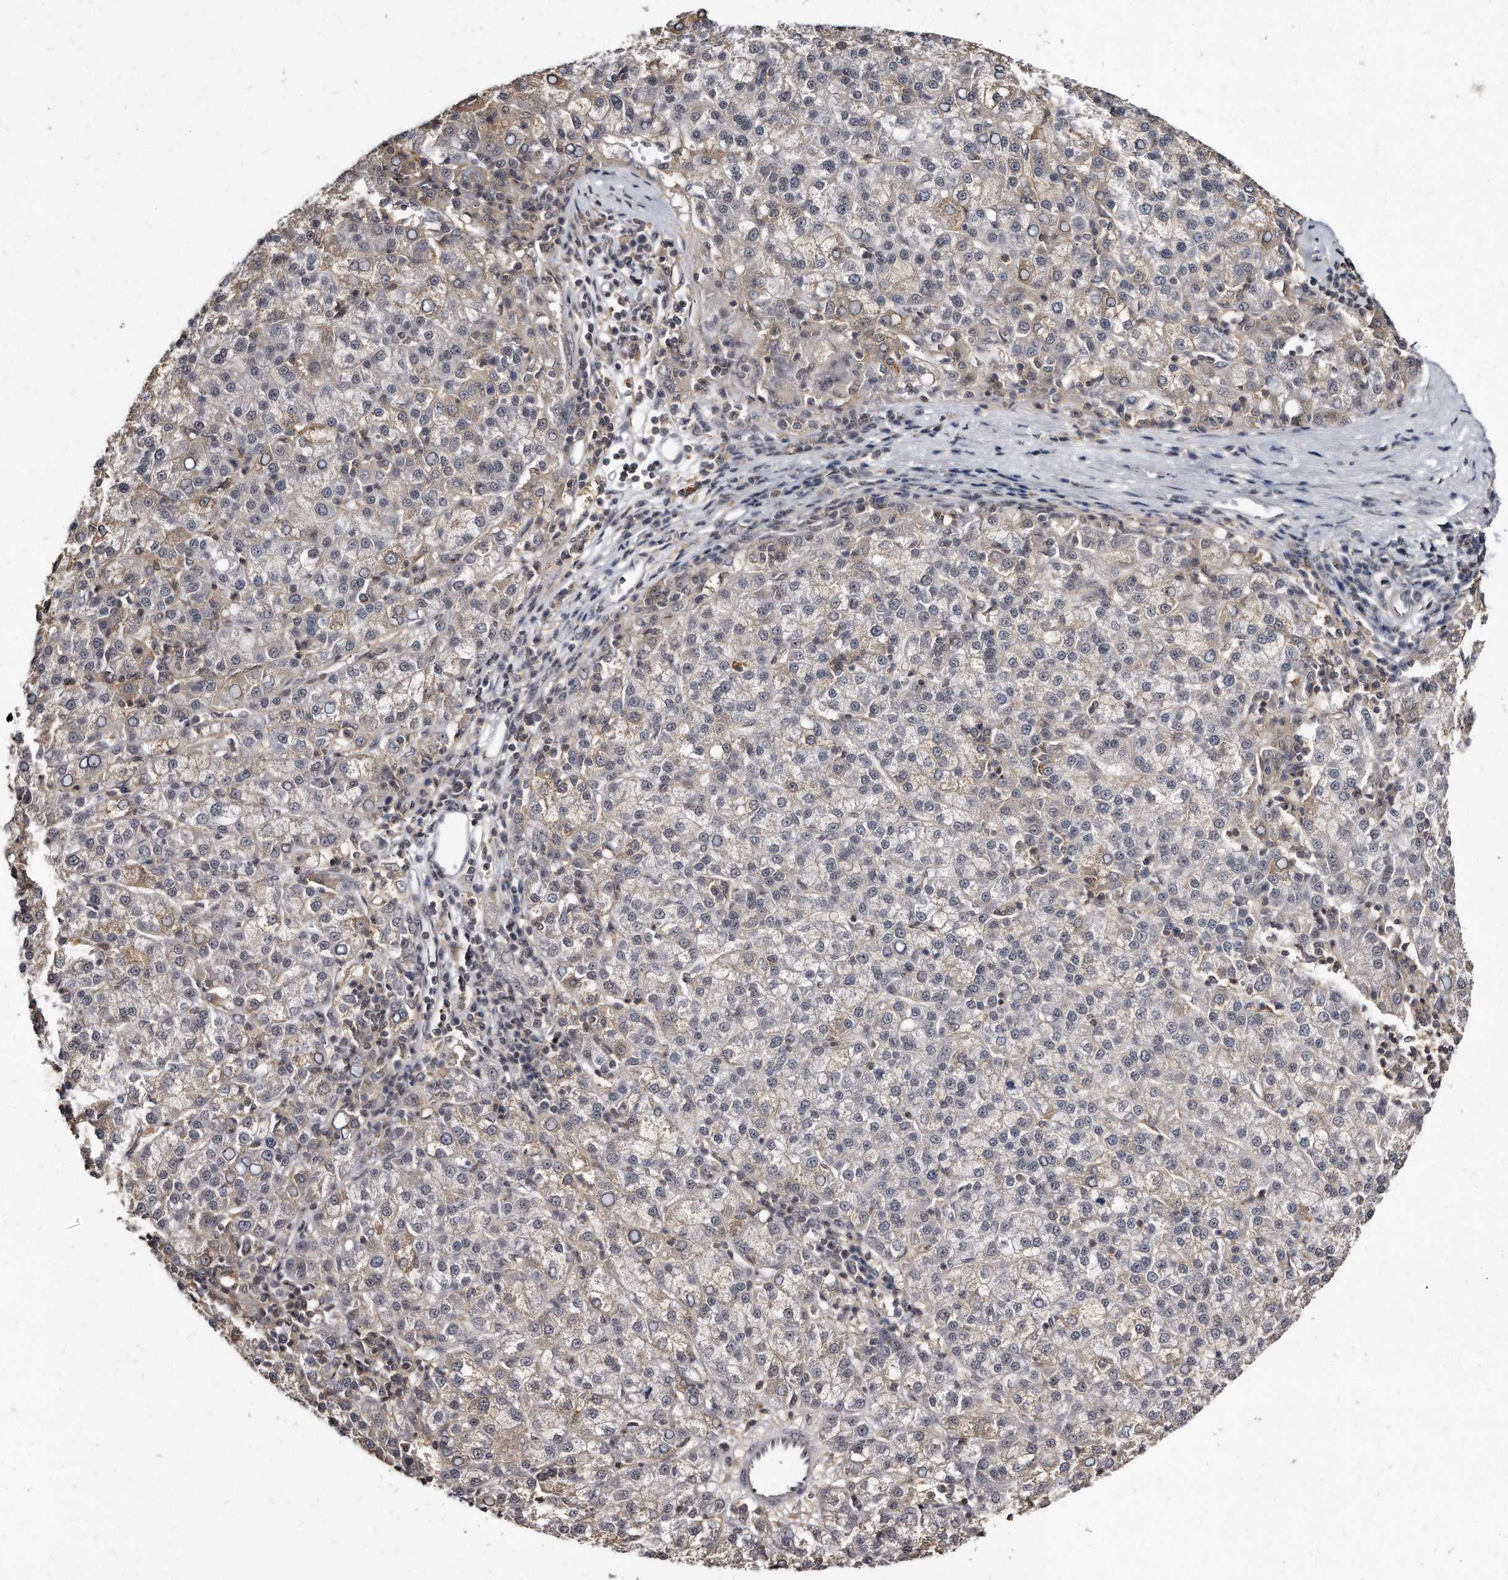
{"staining": {"intensity": "negative", "quantity": "none", "location": "none"}, "tissue": "liver cancer", "cell_type": "Tumor cells", "image_type": "cancer", "snomed": [{"axis": "morphology", "description": "Carcinoma, Hepatocellular, NOS"}, {"axis": "topography", "description": "Liver"}], "caption": "Tumor cells show no significant positivity in liver hepatocellular carcinoma.", "gene": "KLHDC3", "patient": {"sex": "female", "age": 58}}